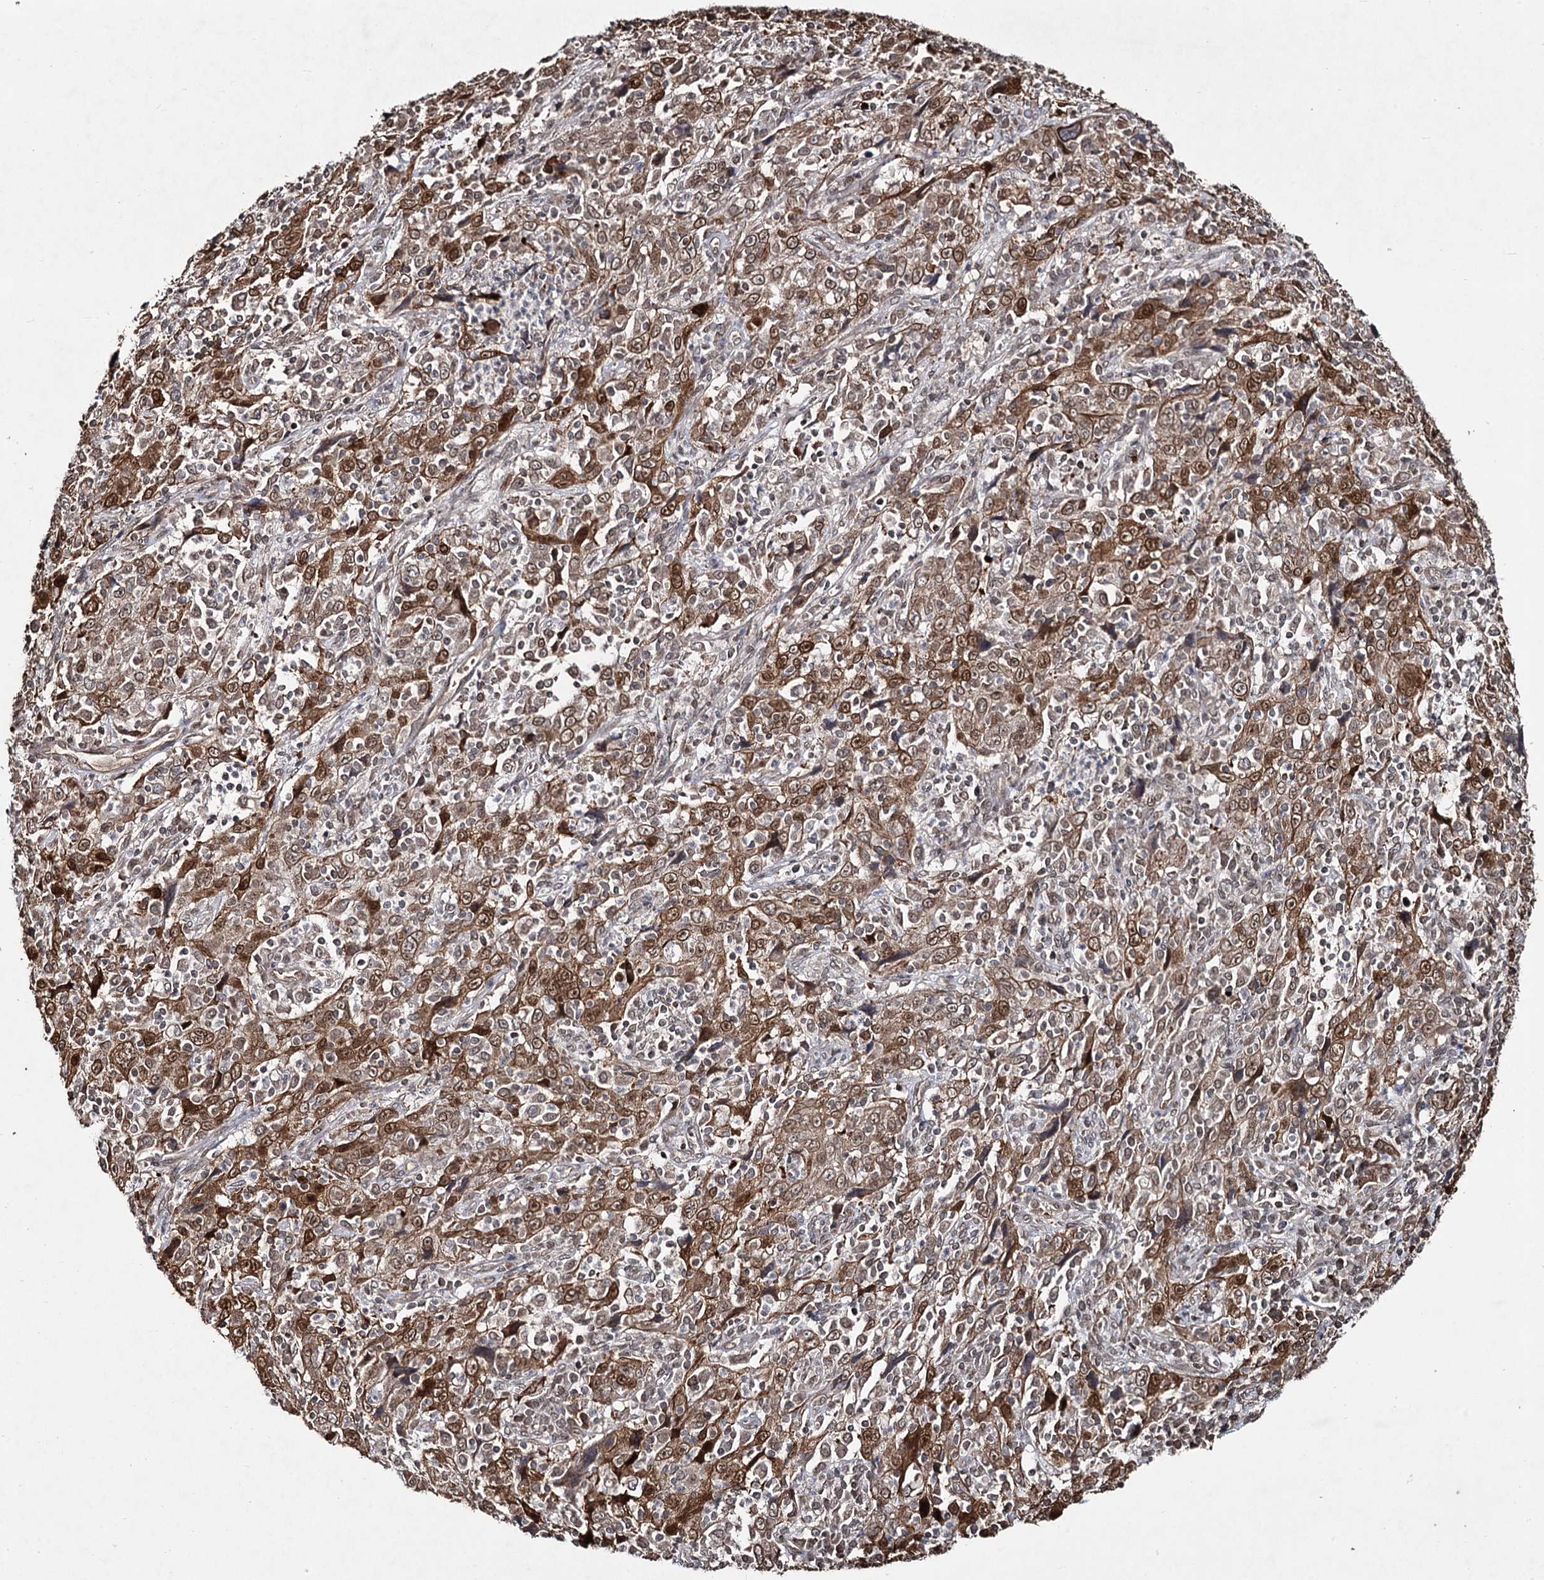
{"staining": {"intensity": "moderate", "quantity": ">75%", "location": "cytoplasmic/membranous,nuclear"}, "tissue": "cervical cancer", "cell_type": "Tumor cells", "image_type": "cancer", "snomed": [{"axis": "morphology", "description": "Squamous cell carcinoma, NOS"}, {"axis": "topography", "description": "Cervix"}], "caption": "Immunohistochemistry (IHC) staining of cervical squamous cell carcinoma, which demonstrates medium levels of moderate cytoplasmic/membranous and nuclear staining in about >75% of tumor cells indicating moderate cytoplasmic/membranous and nuclear protein positivity. The staining was performed using DAB (brown) for protein detection and nuclei were counterstained in hematoxylin (blue).", "gene": "RNF6", "patient": {"sex": "female", "age": 46}}